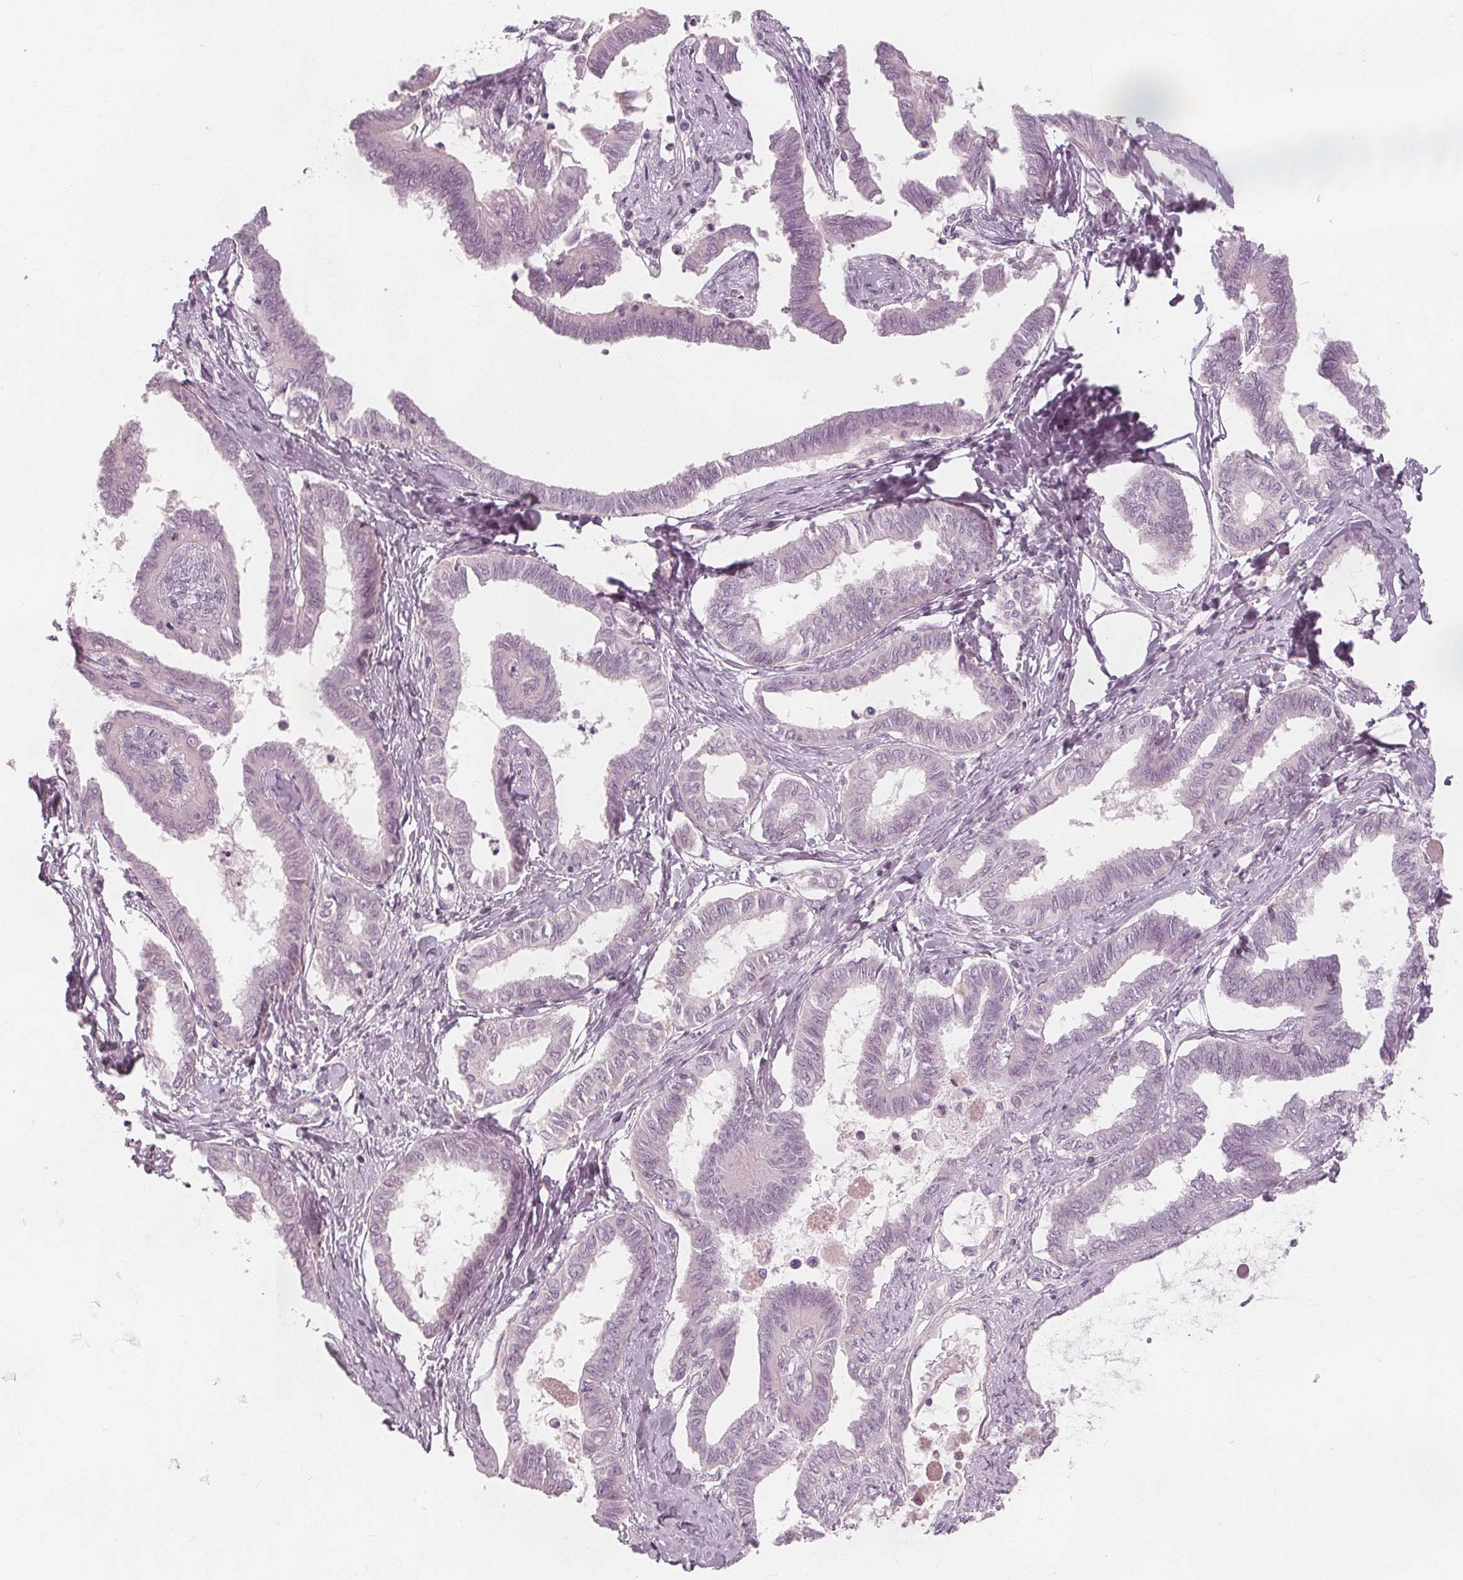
{"staining": {"intensity": "negative", "quantity": "none", "location": "none"}, "tissue": "ovarian cancer", "cell_type": "Tumor cells", "image_type": "cancer", "snomed": [{"axis": "morphology", "description": "Carcinoma, endometroid"}, {"axis": "topography", "description": "Ovary"}], "caption": "IHC photomicrograph of human ovarian cancer (endometroid carcinoma) stained for a protein (brown), which shows no staining in tumor cells. Nuclei are stained in blue.", "gene": "BRSK1", "patient": {"sex": "female", "age": 70}}